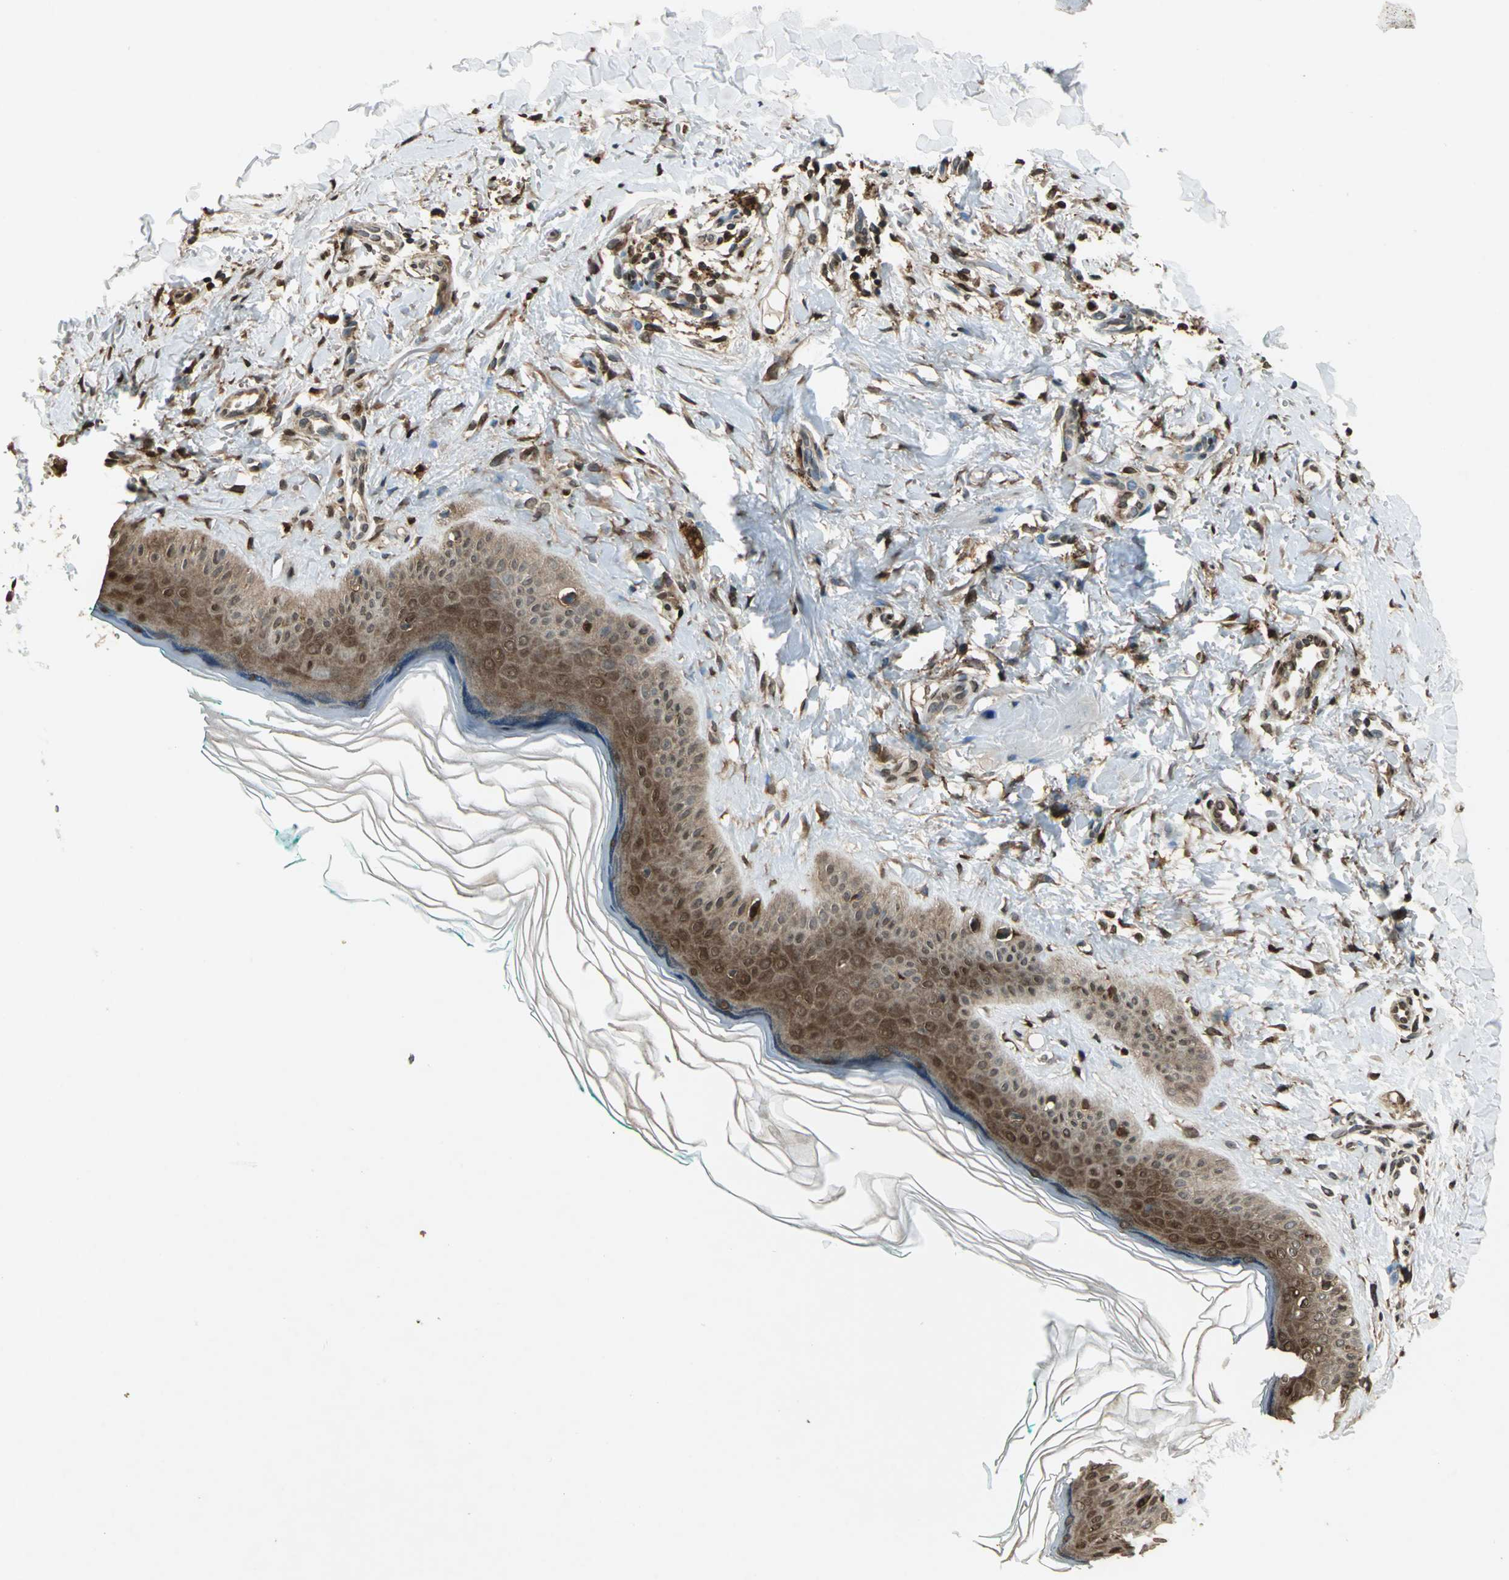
{"staining": {"intensity": "strong", "quantity": ">75%", "location": "cytoplasmic/membranous"}, "tissue": "skin", "cell_type": "Fibroblasts", "image_type": "normal", "snomed": [{"axis": "morphology", "description": "Normal tissue, NOS"}, {"axis": "topography", "description": "Skin"}], "caption": "The immunohistochemical stain highlights strong cytoplasmic/membranous expression in fibroblasts of benign skin. (Brightfield microscopy of DAB IHC at high magnification).", "gene": "LGALS3", "patient": {"sex": "male", "age": 71}}